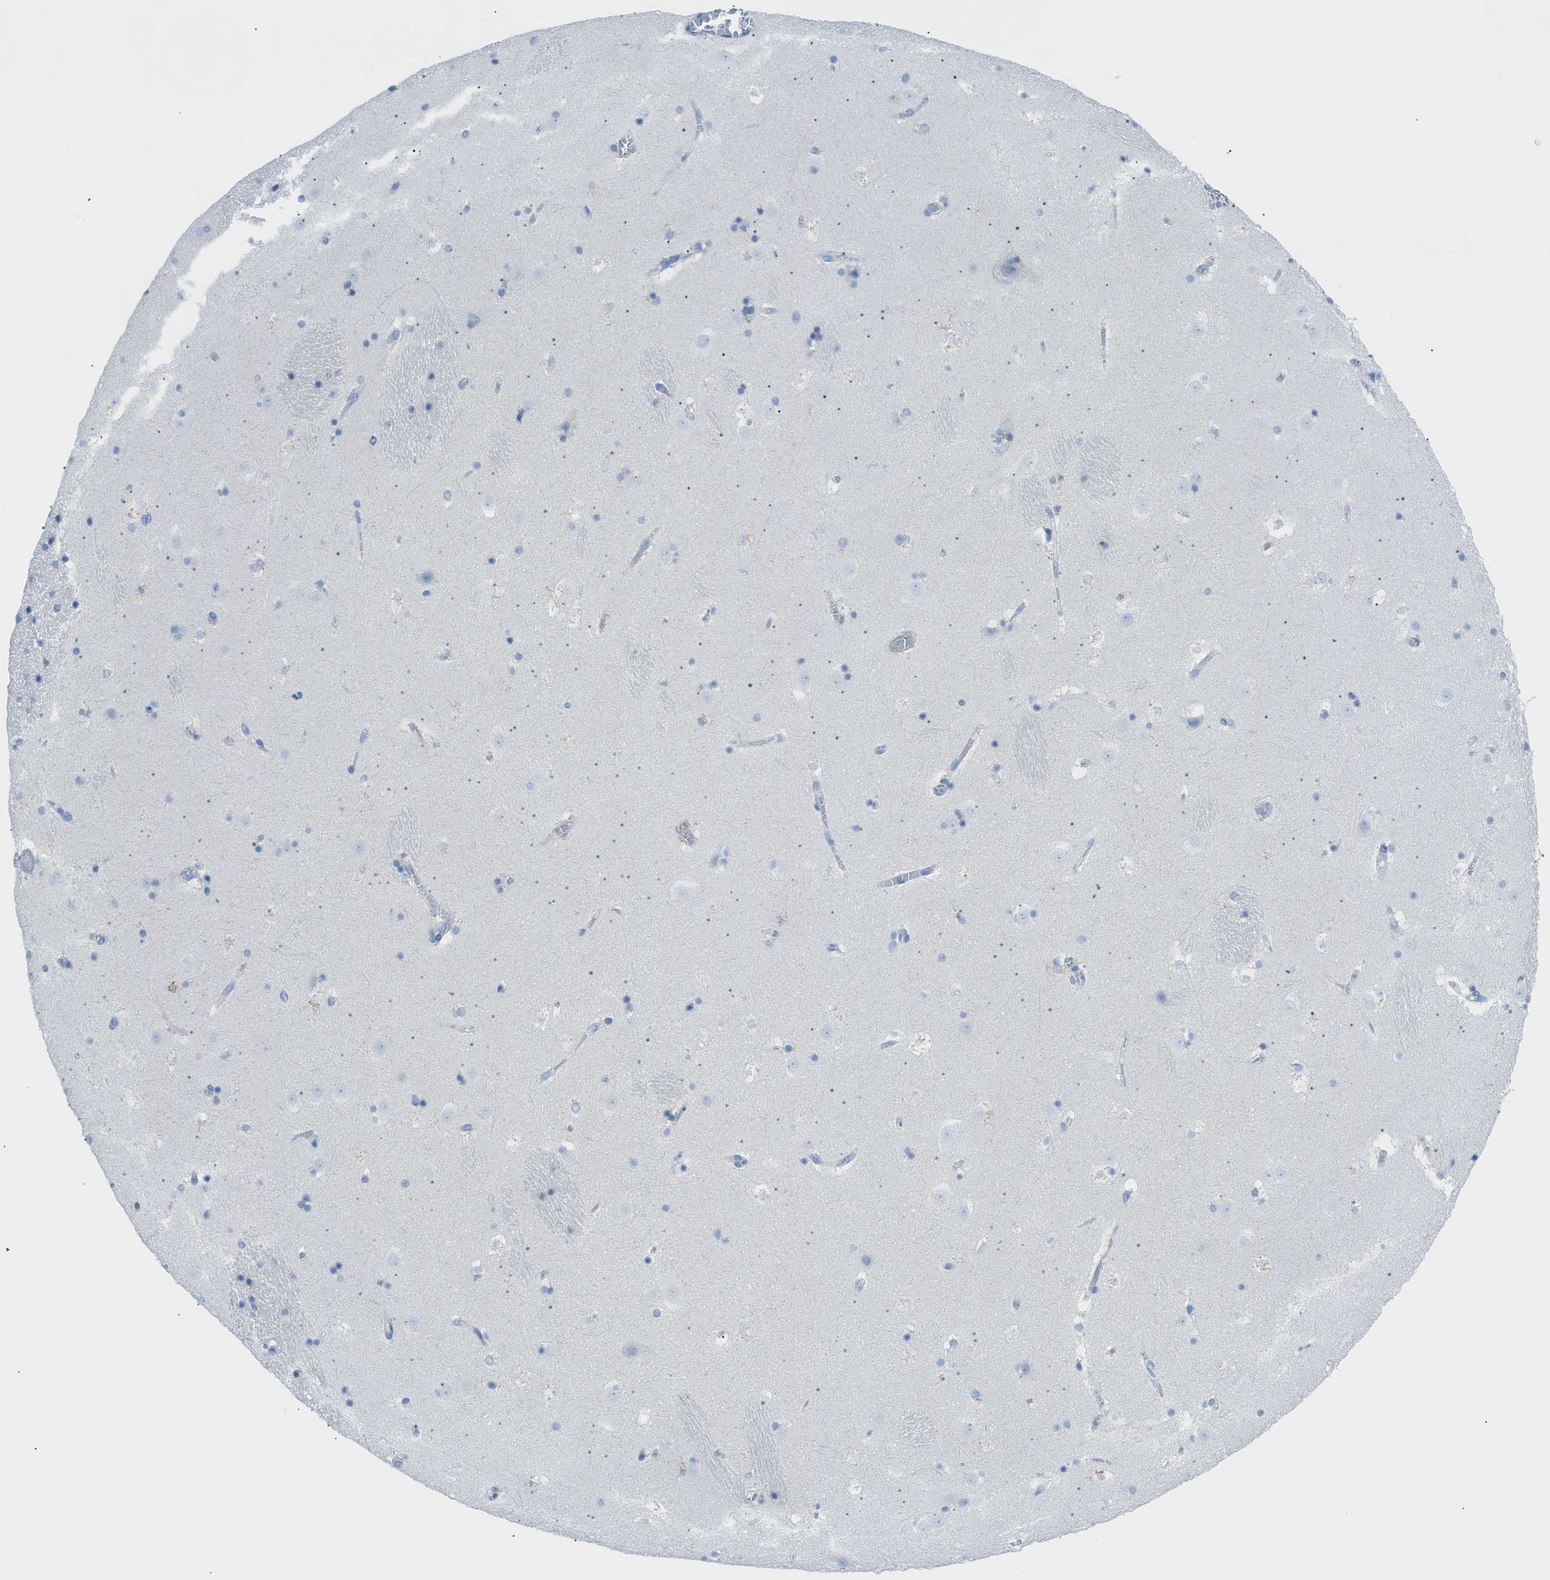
{"staining": {"intensity": "weak", "quantity": "<25%", "location": "cytoplasmic/membranous"}, "tissue": "caudate", "cell_type": "Glial cells", "image_type": "normal", "snomed": [{"axis": "morphology", "description": "Normal tissue, NOS"}, {"axis": "topography", "description": "Lateral ventricle wall"}], "caption": "IHC histopathology image of unremarkable caudate stained for a protein (brown), which reveals no positivity in glial cells.", "gene": "MYH11", "patient": {"sex": "male", "age": 45}}